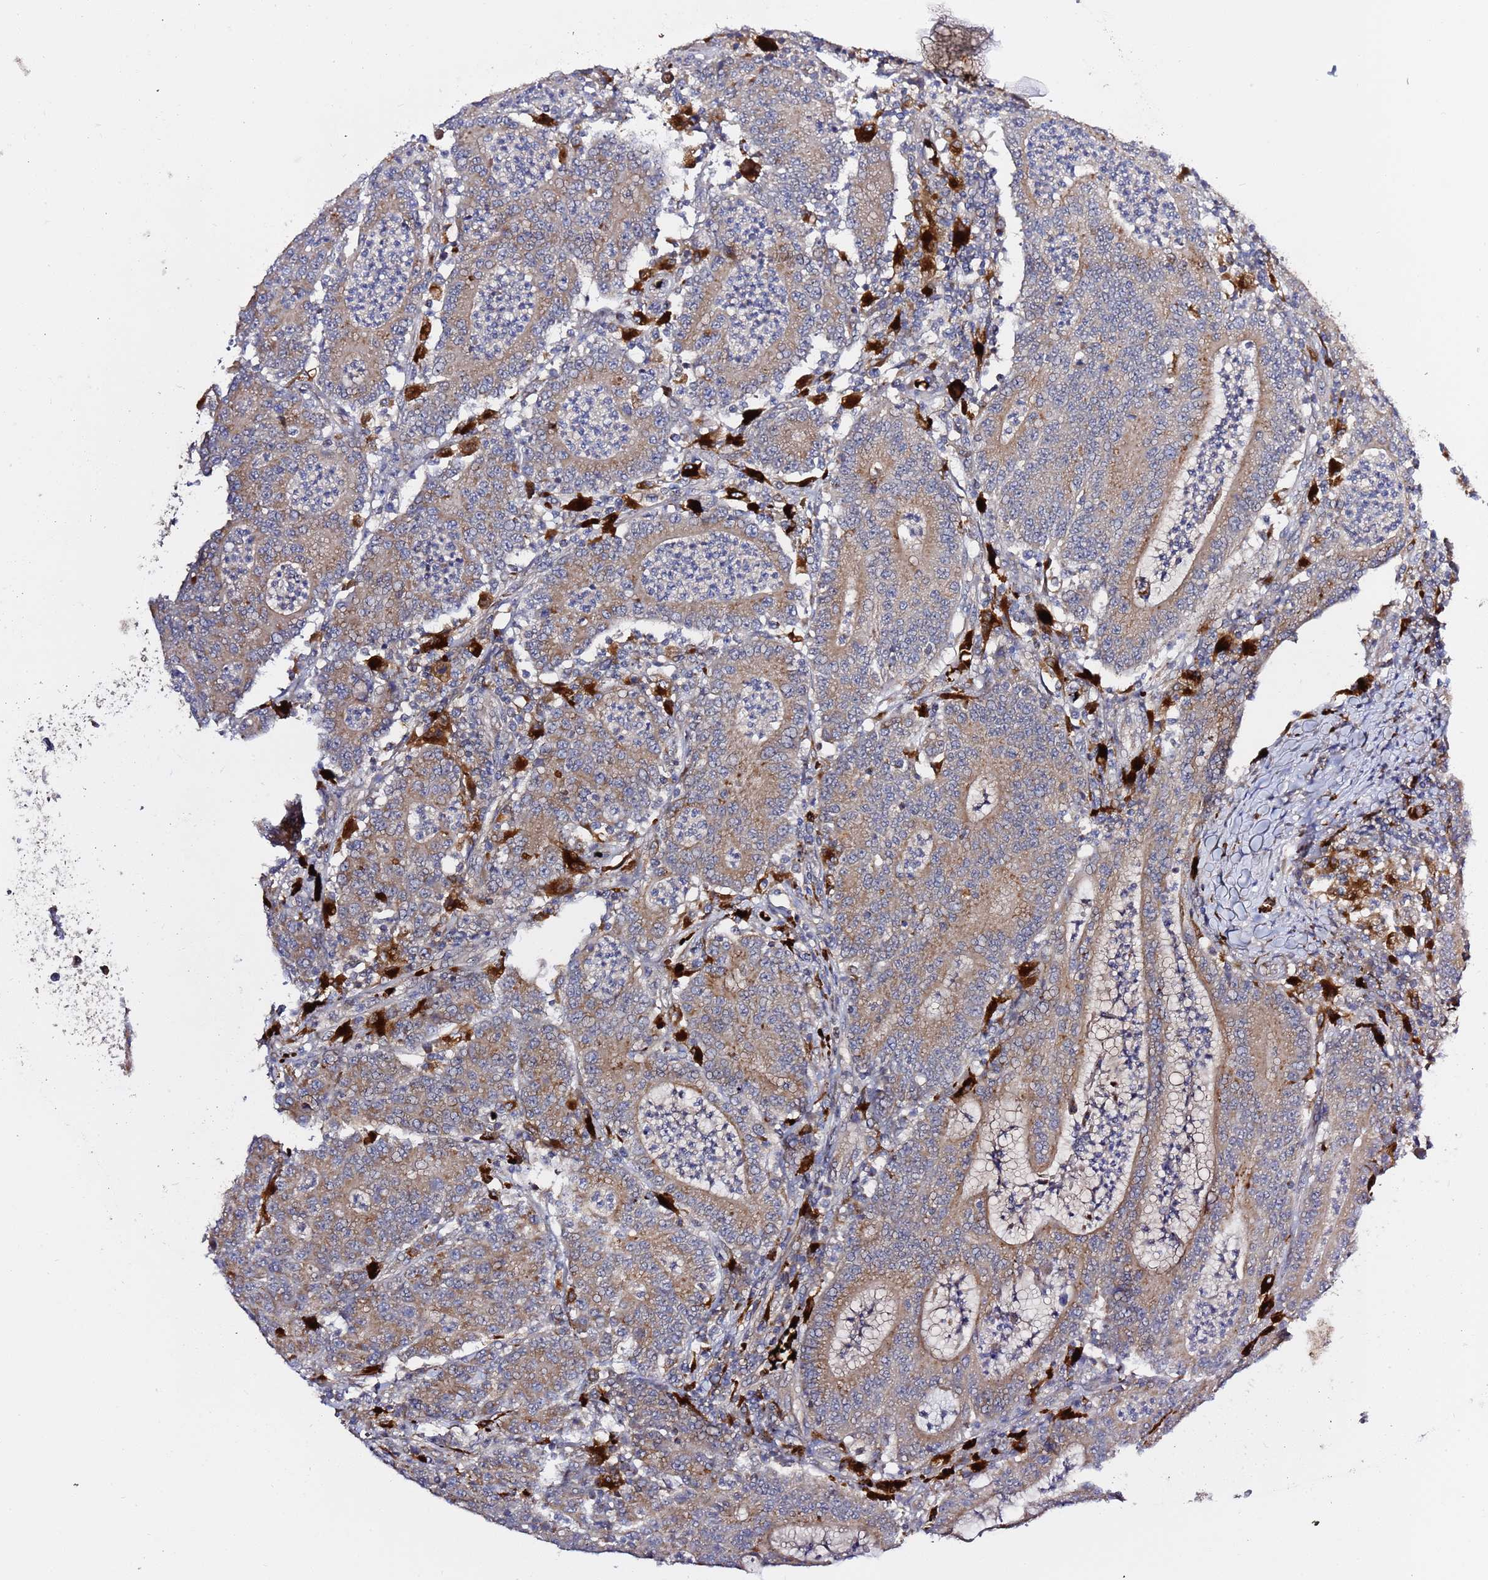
{"staining": {"intensity": "moderate", "quantity": ">75%", "location": "cytoplasmic/membranous"}, "tissue": "colorectal cancer", "cell_type": "Tumor cells", "image_type": "cancer", "snomed": [{"axis": "morphology", "description": "Adenocarcinoma, NOS"}, {"axis": "topography", "description": "Colon"}], "caption": "Human colorectal cancer stained with a protein marker displays moderate staining in tumor cells.", "gene": "VPS36", "patient": {"sex": "male", "age": 83}}